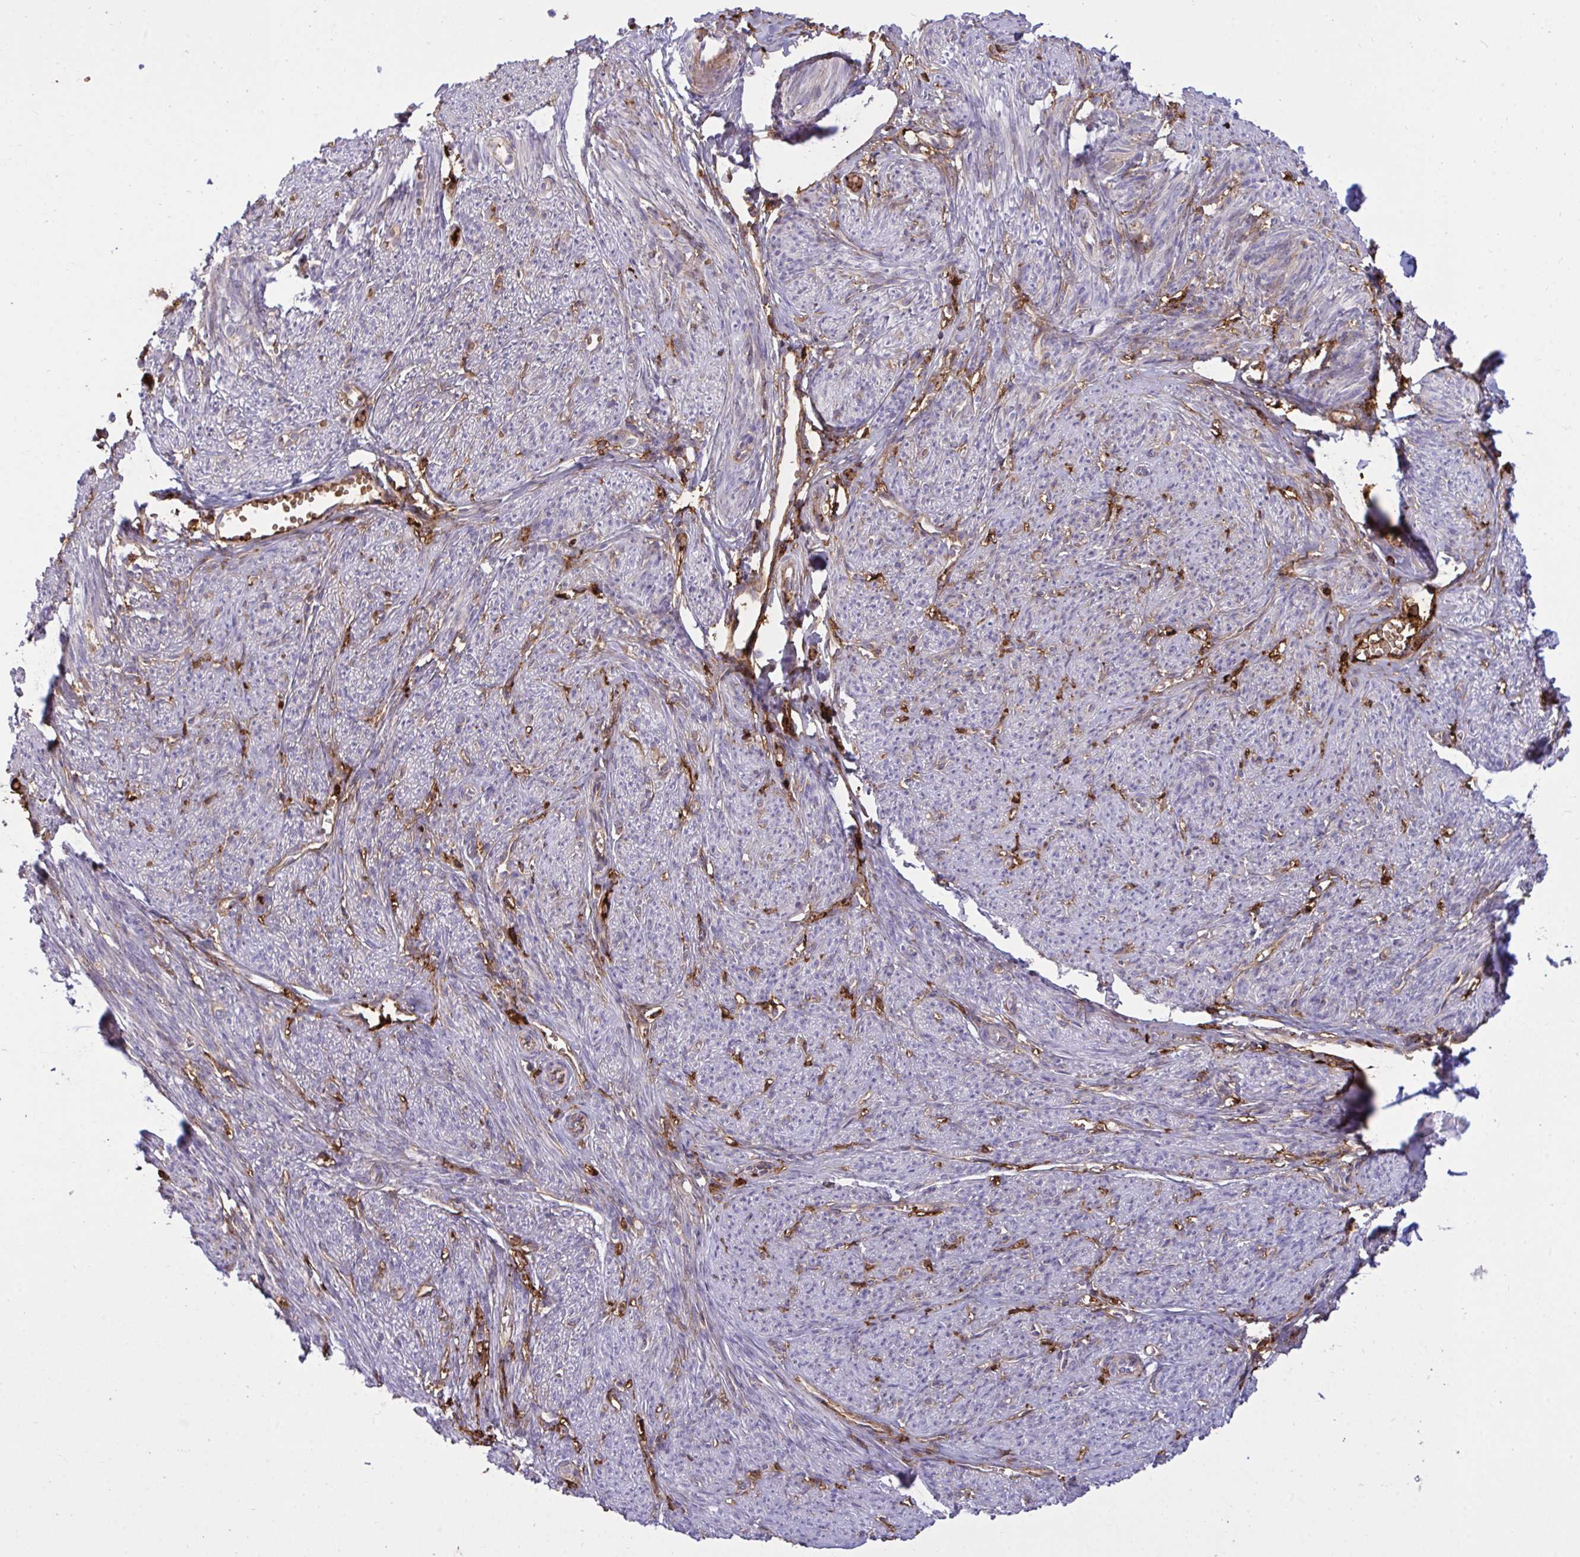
{"staining": {"intensity": "moderate", "quantity": "<25%", "location": "cytoplasmic/membranous"}, "tissue": "smooth muscle", "cell_type": "Smooth muscle cells", "image_type": "normal", "snomed": [{"axis": "morphology", "description": "Normal tissue, NOS"}, {"axis": "topography", "description": "Smooth muscle"}], "caption": "Protein staining demonstrates moderate cytoplasmic/membranous staining in approximately <25% of smooth muscle cells in normal smooth muscle.", "gene": "F2", "patient": {"sex": "female", "age": 65}}